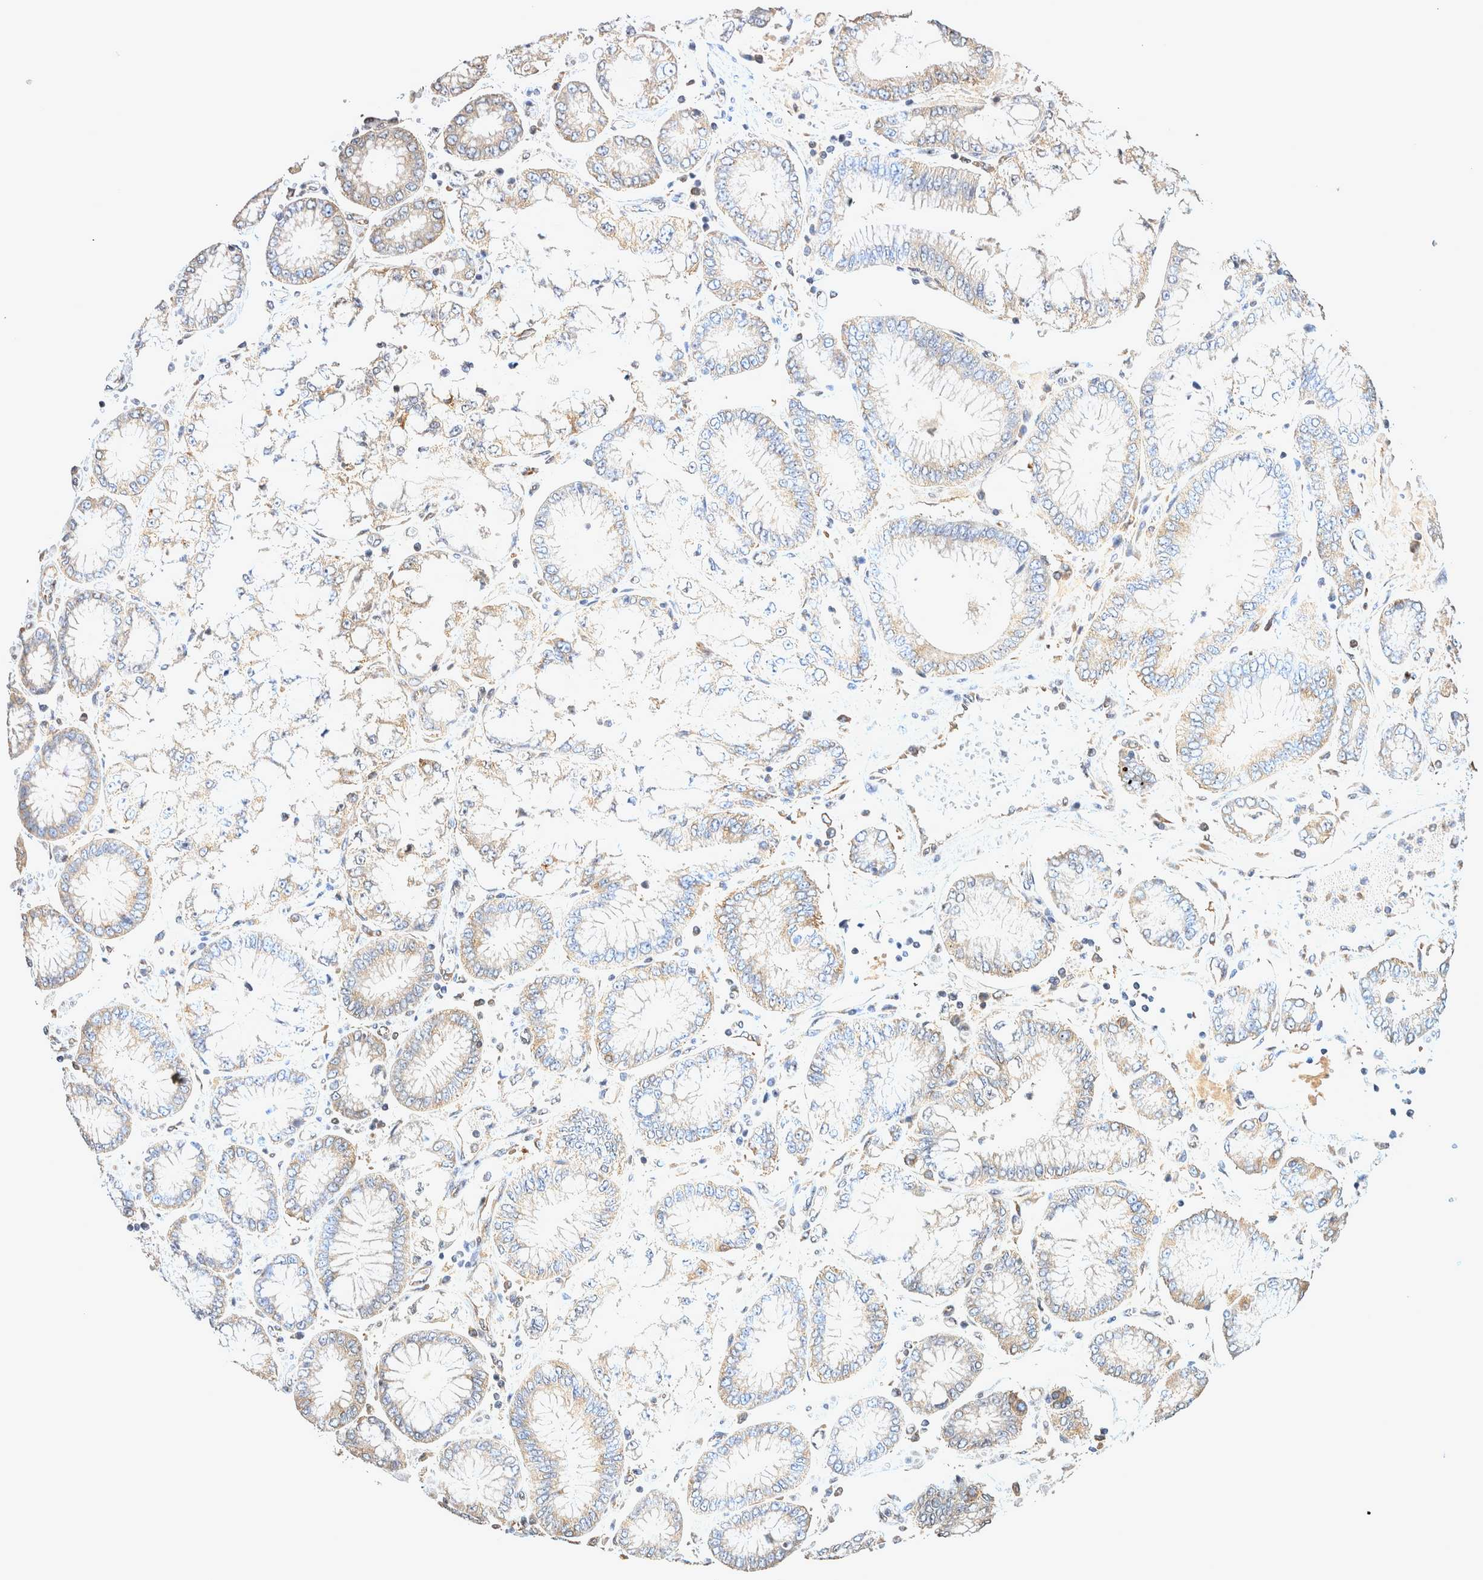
{"staining": {"intensity": "weak", "quantity": "<25%", "location": "cytoplasmic/membranous"}, "tissue": "stomach cancer", "cell_type": "Tumor cells", "image_type": "cancer", "snomed": [{"axis": "morphology", "description": "Adenocarcinoma, NOS"}, {"axis": "topography", "description": "Stomach"}], "caption": "An immunohistochemistry micrograph of adenocarcinoma (stomach) is shown. There is no staining in tumor cells of adenocarcinoma (stomach).", "gene": "ATXN2", "patient": {"sex": "male", "age": 76}}